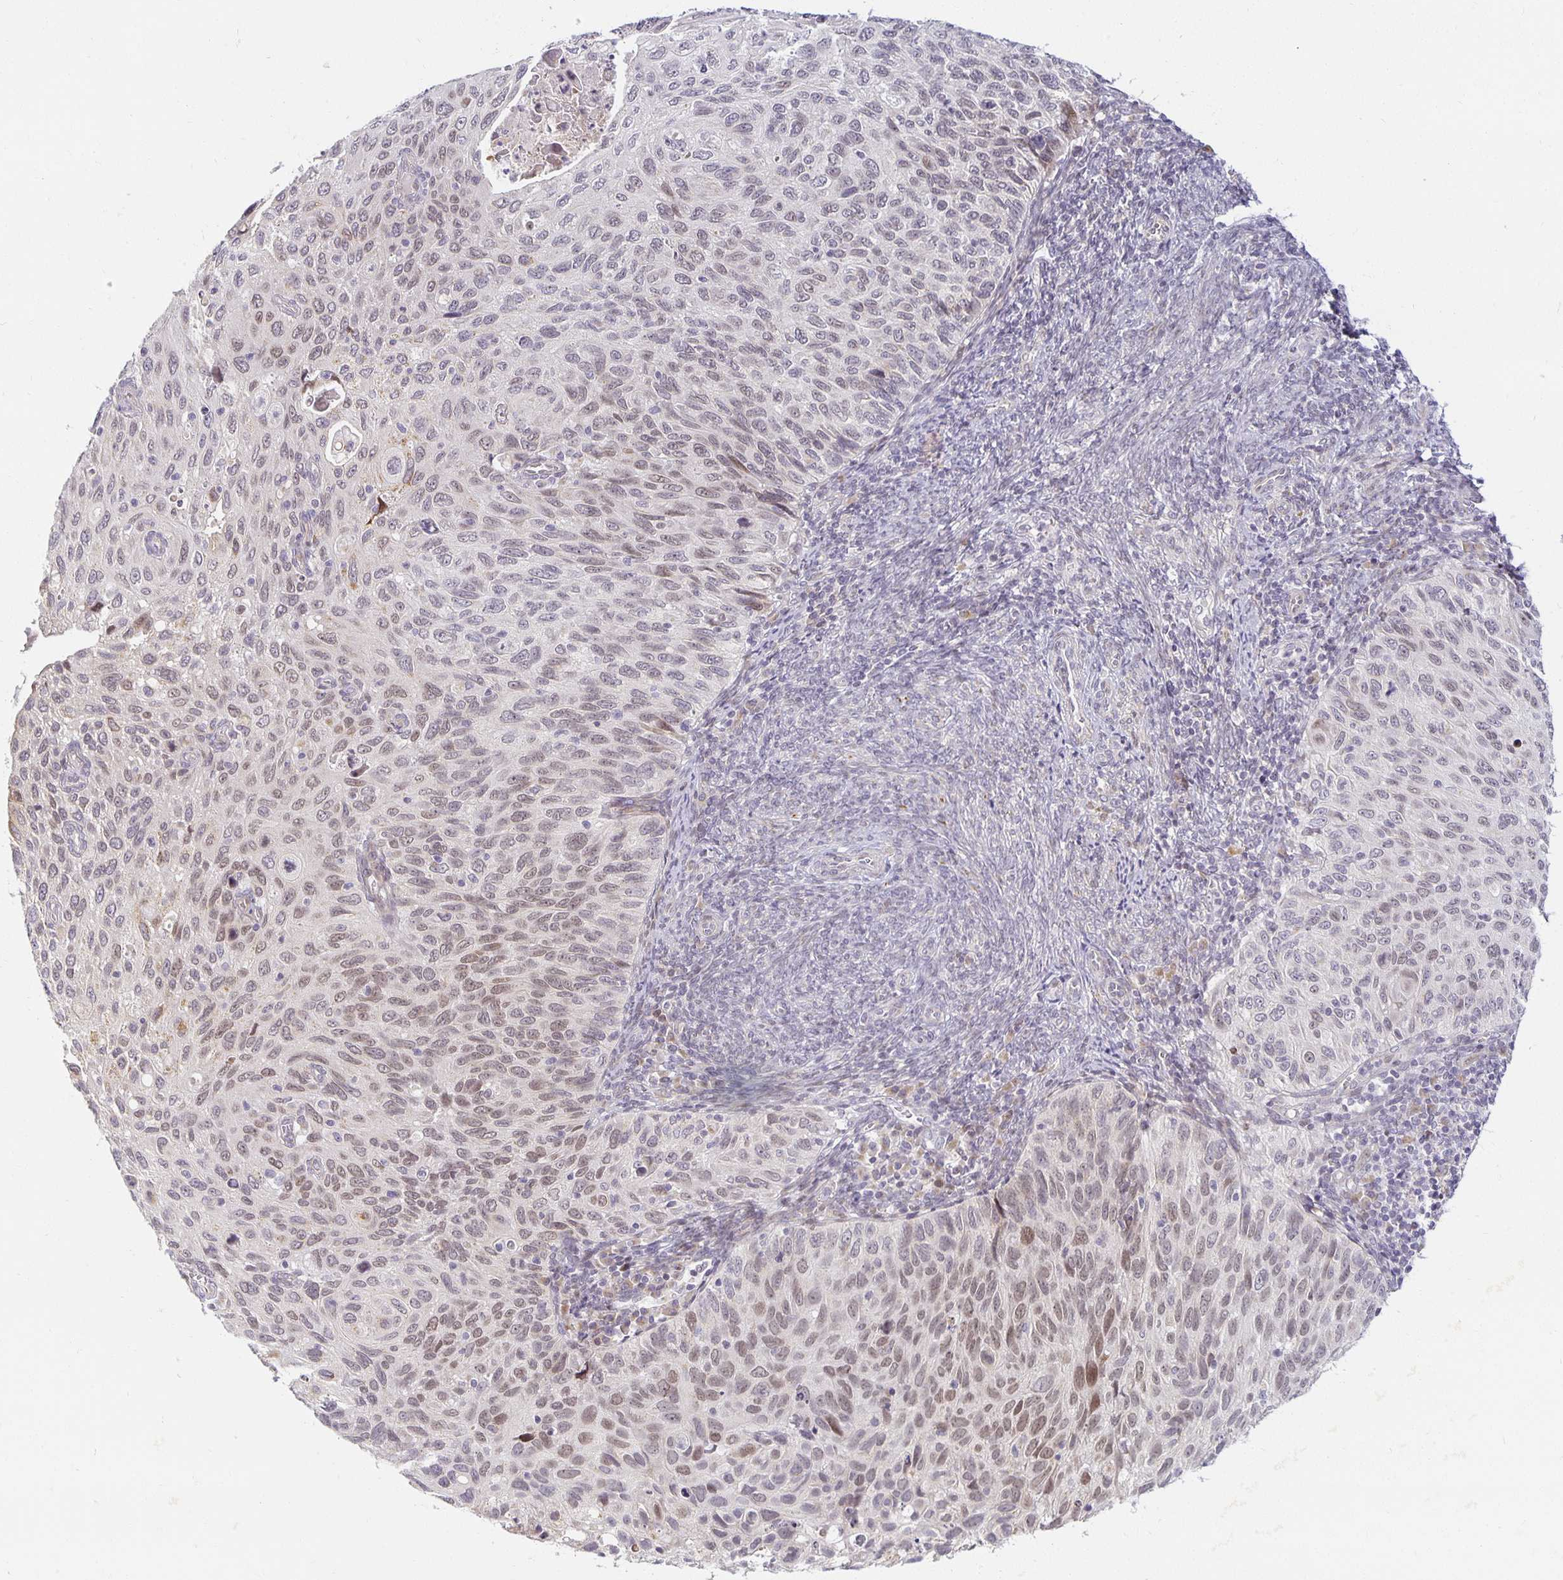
{"staining": {"intensity": "weak", "quantity": "25%-75%", "location": "cytoplasmic/membranous,nuclear"}, "tissue": "cervical cancer", "cell_type": "Tumor cells", "image_type": "cancer", "snomed": [{"axis": "morphology", "description": "Squamous cell carcinoma, NOS"}, {"axis": "topography", "description": "Cervix"}], "caption": "Cervical cancer (squamous cell carcinoma) stained with a brown dye shows weak cytoplasmic/membranous and nuclear positive positivity in approximately 25%-75% of tumor cells.", "gene": "EHF", "patient": {"sex": "female", "age": 70}}